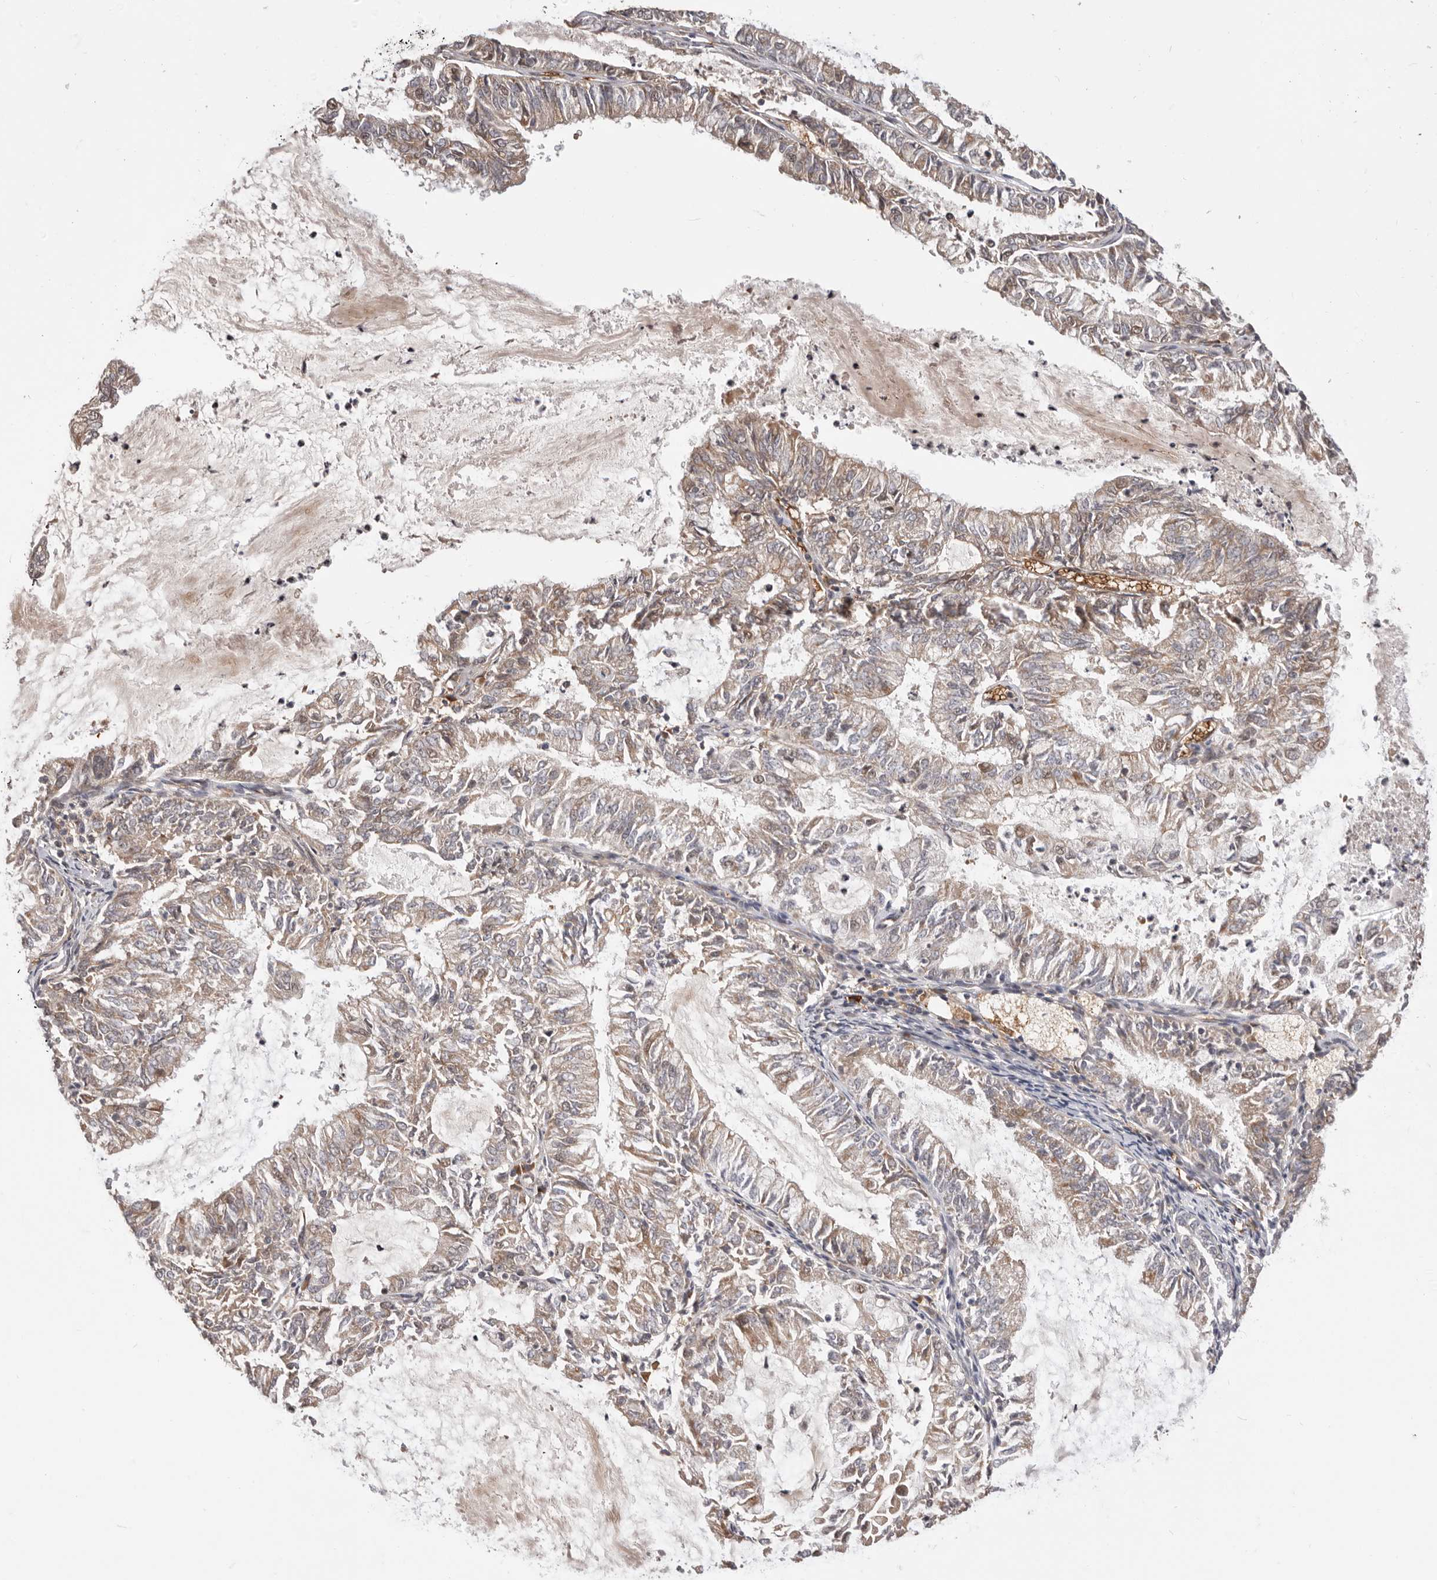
{"staining": {"intensity": "weak", "quantity": "25%-75%", "location": "cytoplasmic/membranous"}, "tissue": "endometrial cancer", "cell_type": "Tumor cells", "image_type": "cancer", "snomed": [{"axis": "morphology", "description": "Adenocarcinoma, NOS"}, {"axis": "topography", "description": "Endometrium"}], "caption": "DAB (3,3'-diaminobenzidine) immunohistochemical staining of endometrial cancer (adenocarcinoma) shows weak cytoplasmic/membranous protein expression in about 25%-75% of tumor cells. Using DAB (3,3'-diaminobenzidine) (brown) and hematoxylin (blue) stains, captured at high magnification using brightfield microscopy.", "gene": "NCOA3", "patient": {"sex": "female", "age": 57}}